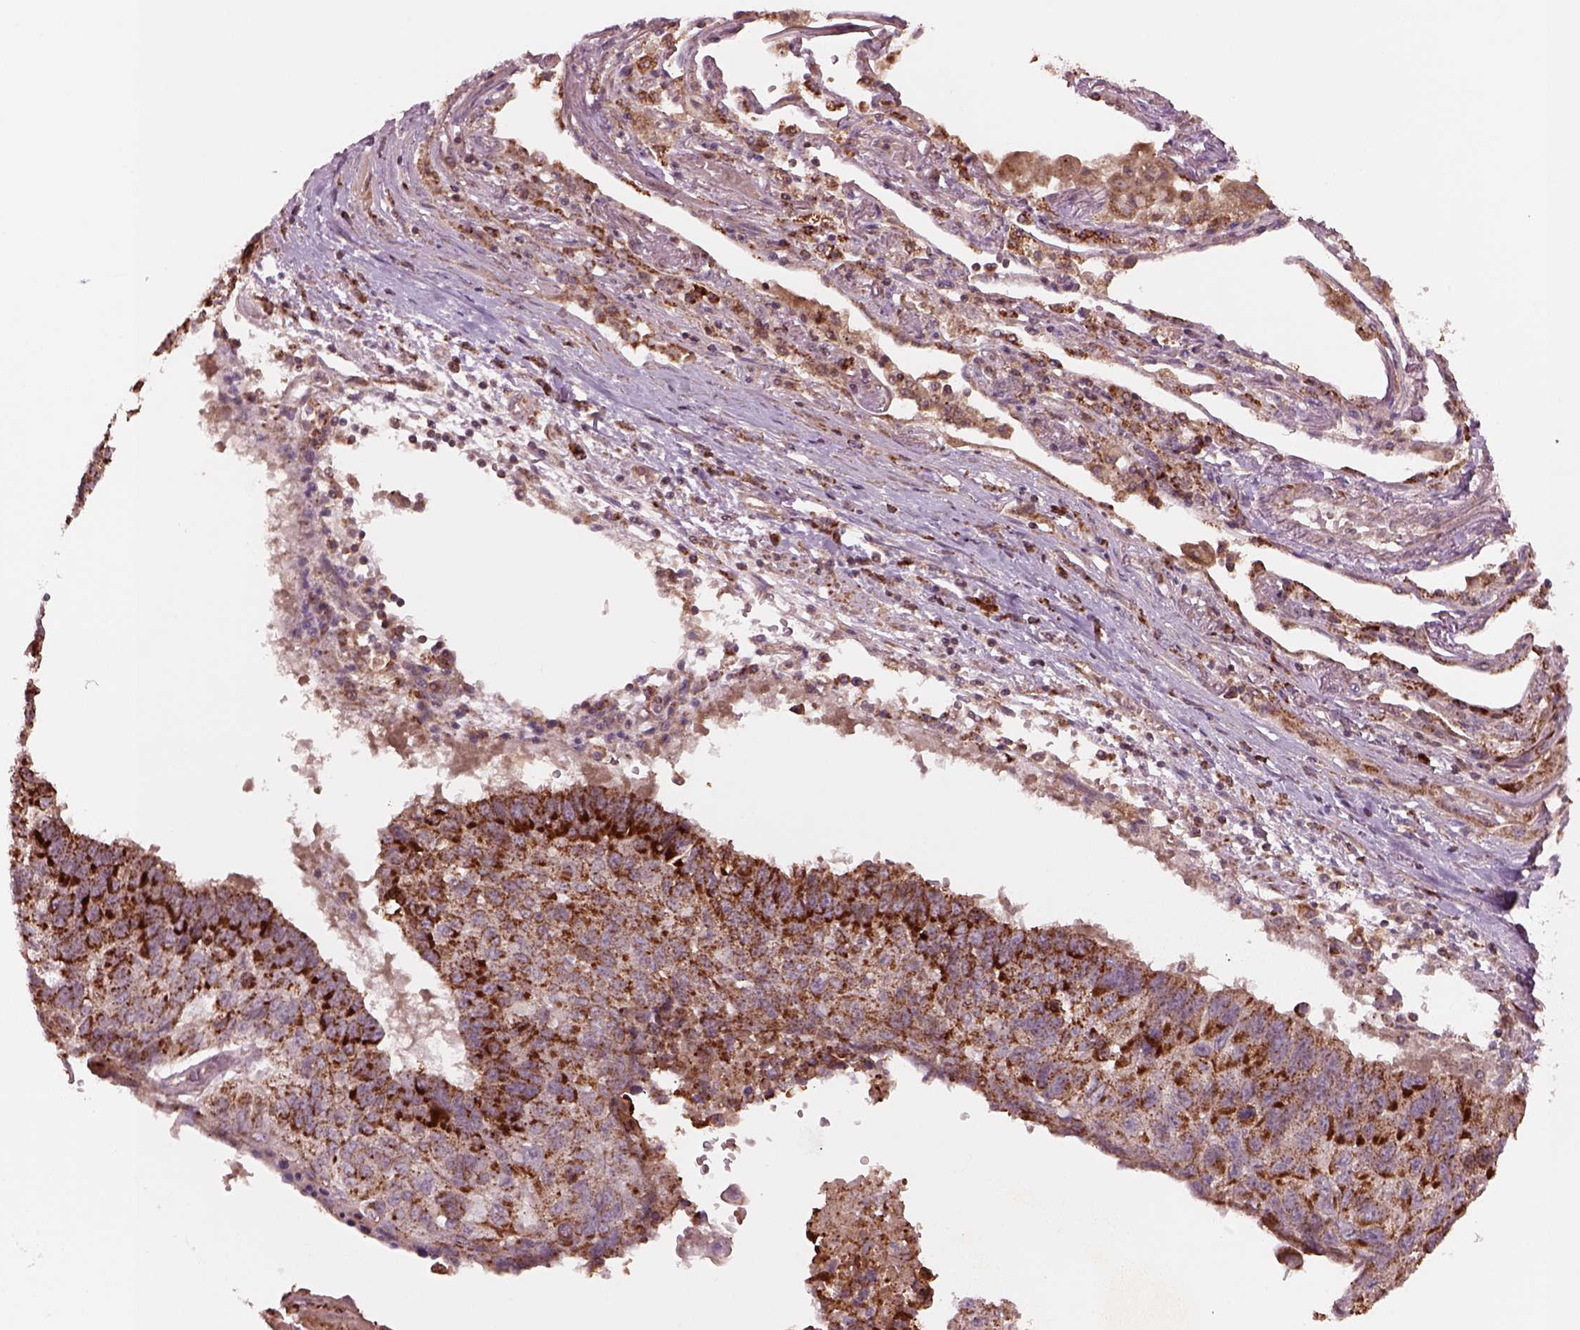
{"staining": {"intensity": "strong", "quantity": ">75%", "location": "cytoplasmic/membranous"}, "tissue": "lung cancer", "cell_type": "Tumor cells", "image_type": "cancer", "snomed": [{"axis": "morphology", "description": "Squamous cell carcinoma, NOS"}, {"axis": "topography", "description": "Lung"}], "caption": "A micrograph of squamous cell carcinoma (lung) stained for a protein reveals strong cytoplasmic/membranous brown staining in tumor cells. (IHC, brightfield microscopy, high magnification).", "gene": "SLC25A5", "patient": {"sex": "male", "age": 73}}